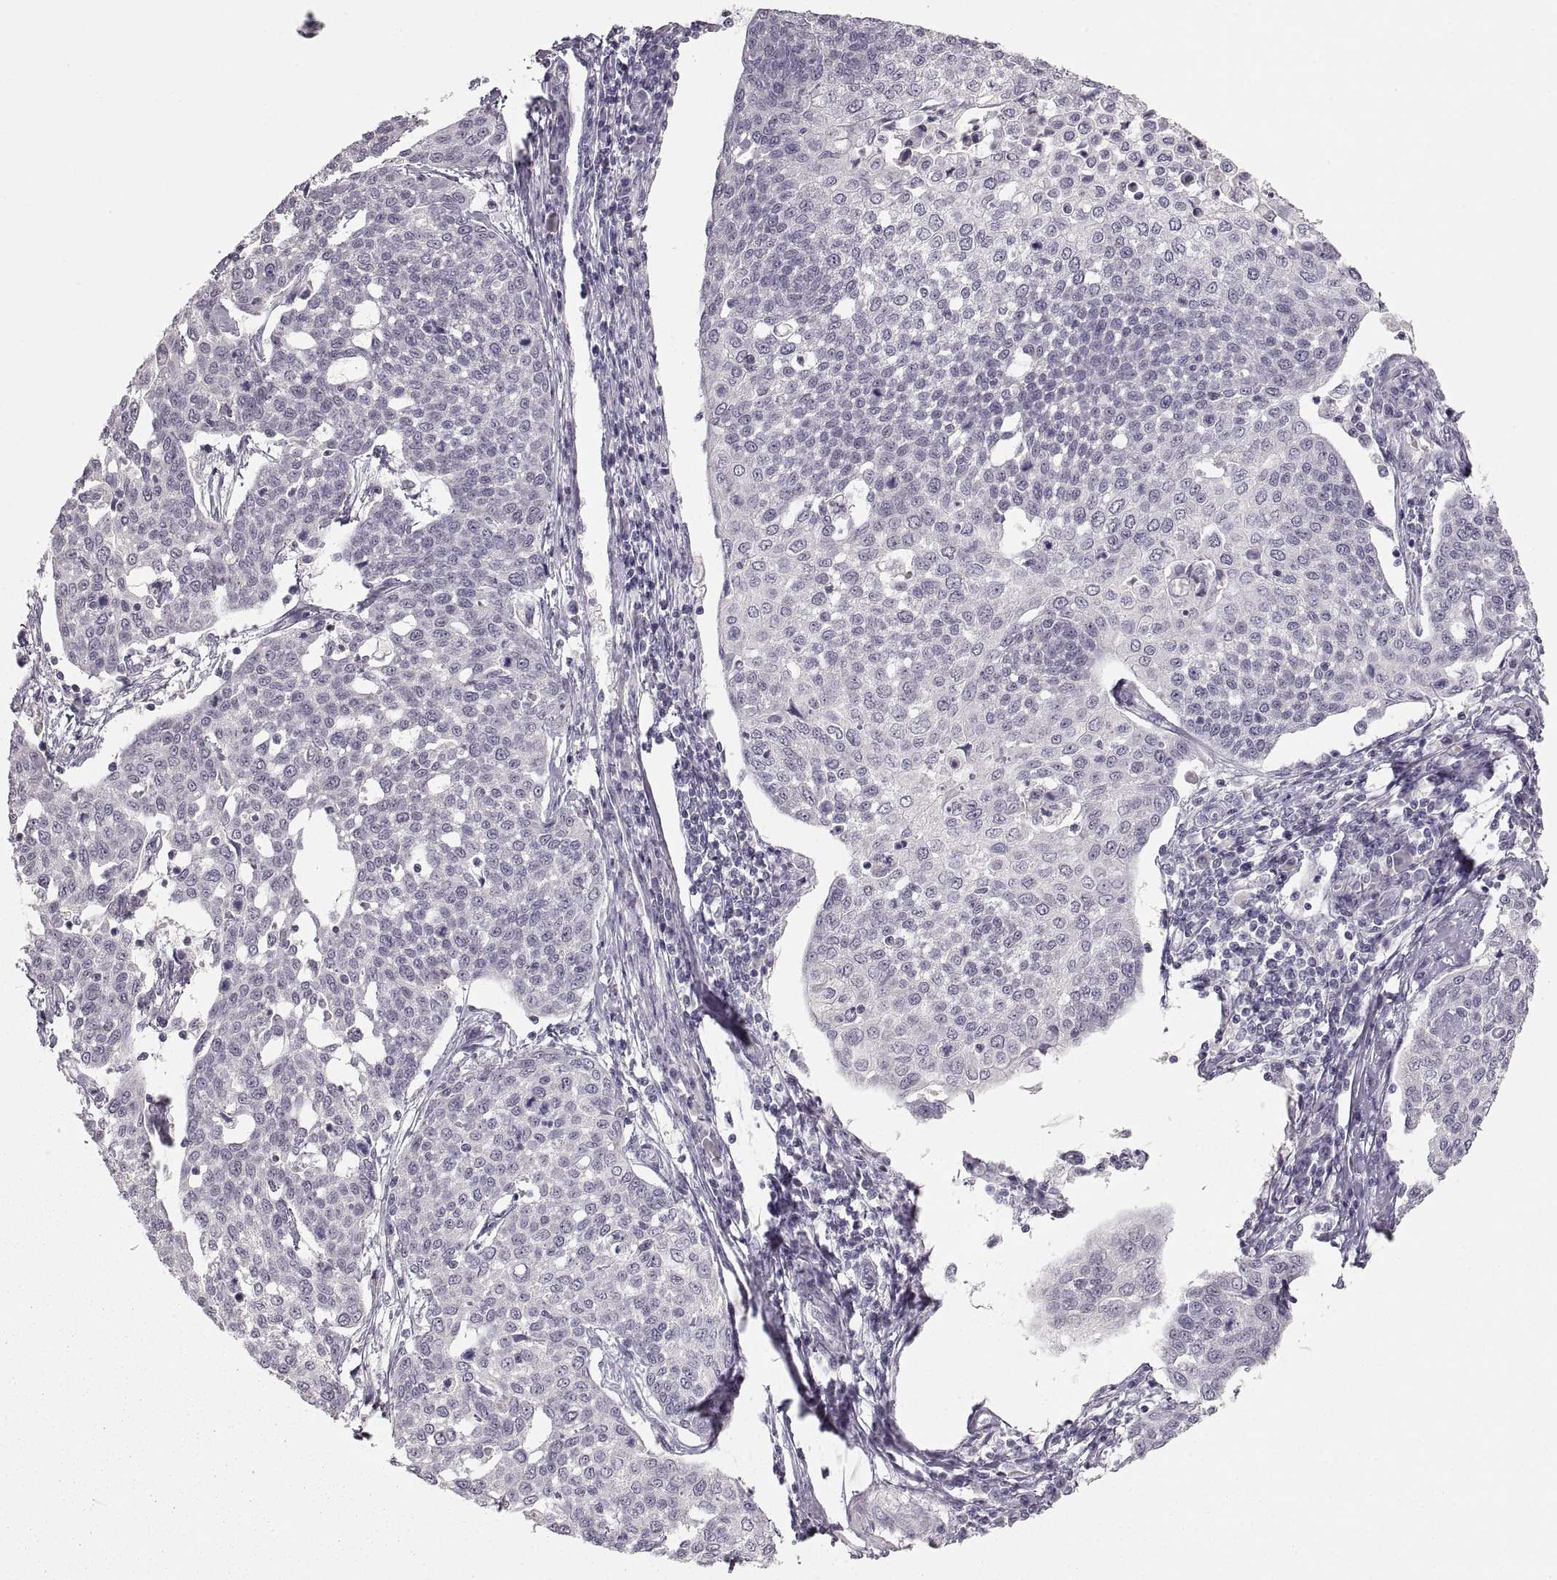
{"staining": {"intensity": "negative", "quantity": "none", "location": "none"}, "tissue": "cervical cancer", "cell_type": "Tumor cells", "image_type": "cancer", "snomed": [{"axis": "morphology", "description": "Squamous cell carcinoma, NOS"}, {"axis": "topography", "description": "Cervix"}], "caption": "An immunohistochemistry (IHC) micrograph of squamous cell carcinoma (cervical) is shown. There is no staining in tumor cells of squamous cell carcinoma (cervical). (DAB (3,3'-diaminobenzidine) immunohistochemistry (IHC) with hematoxylin counter stain).", "gene": "PCSK2", "patient": {"sex": "female", "age": 34}}